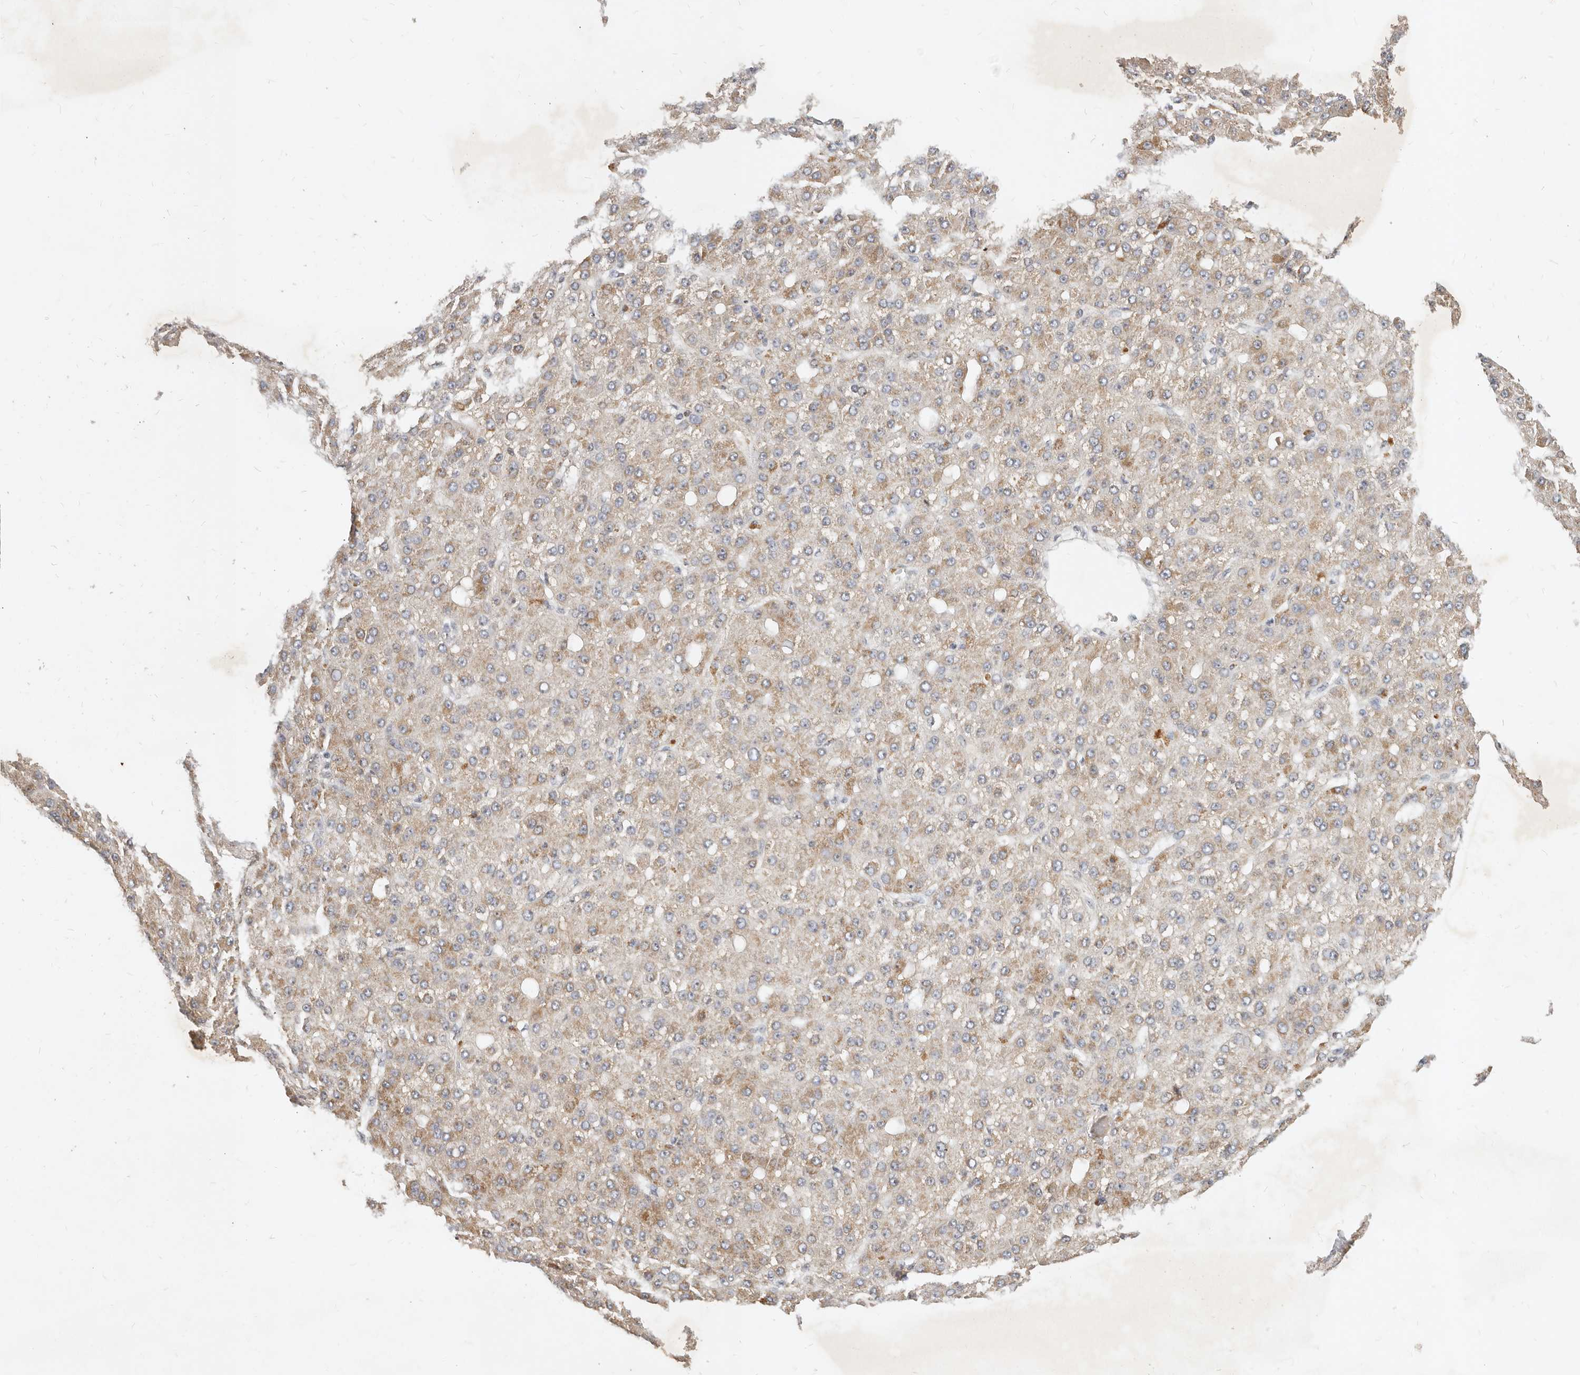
{"staining": {"intensity": "weak", "quantity": ">75%", "location": "cytoplasmic/membranous"}, "tissue": "liver cancer", "cell_type": "Tumor cells", "image_type": "cancer", "snomed": [{"axis": "morphology", "description": "Carcinoma, Hepatocellular, NOS"}, {"axis": "topography", "description": "Liver"}], "caption": "Liver cancer stained with a brown dye shows weak cytoplasmic/membranous positive staining in approximately >75% of tumor cells.", "gene": "MICALL2", "patient": {"sex": "male", "age": 67}}